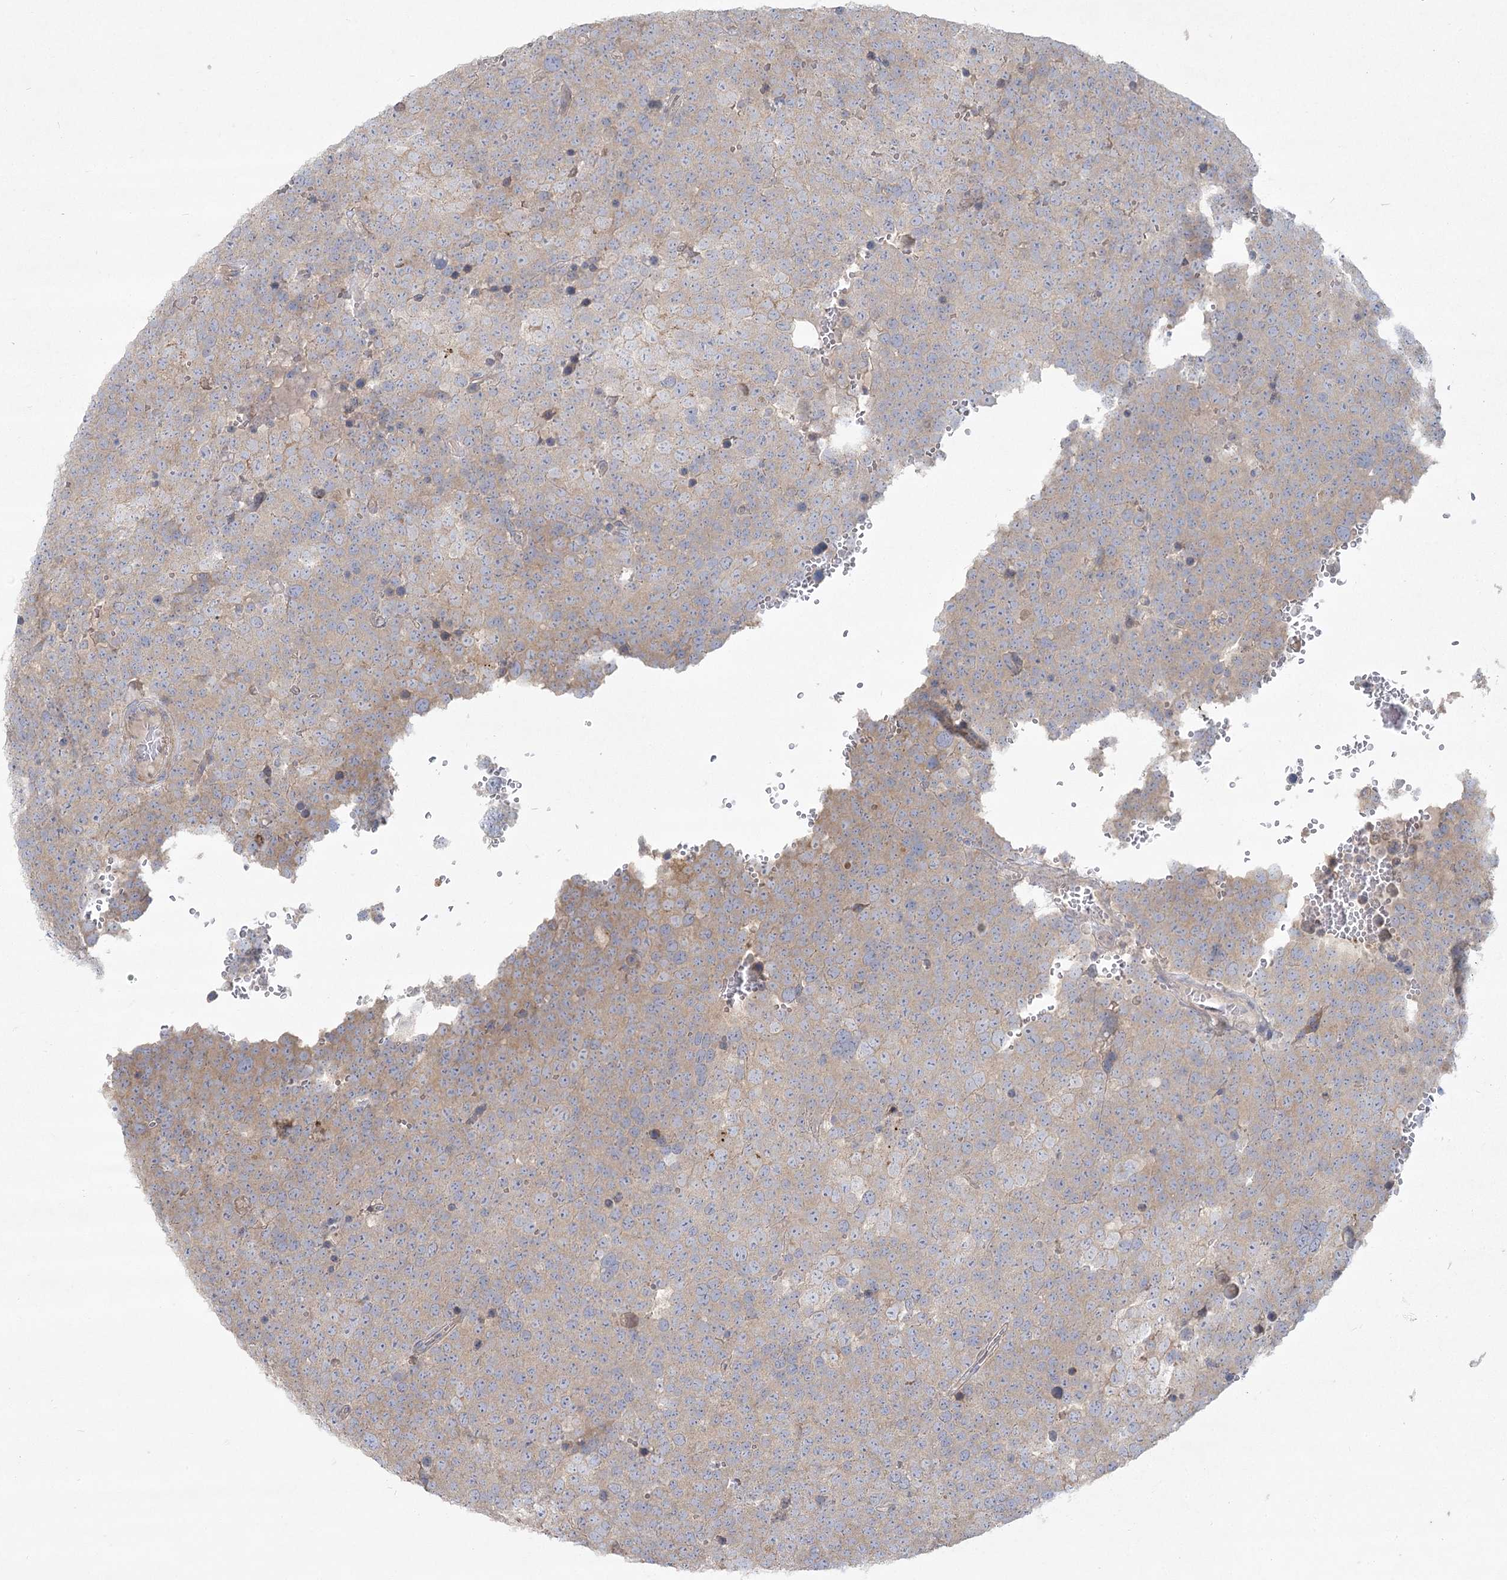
{"staining": {"intensity": "weak", "quantity": ">75%", "location": "cytoplasmic/membranous"}, "tissue": "testis cancer", "cell_type": "Tumor cells", "image_type": "cancer", "snomed": [{"axis": "morphology", "description": "Seminoma, NOS"}, {"axis": "topography", "description": "Testis"}], "caption": "Immunohistochemistry (IHC) of testis cancer displays low levels of weak cytoplasmic/membranous expression in about >75% of tumor cells.", "gene": "CAMTA1", "patient": {"sex": "male", "age": 71}}